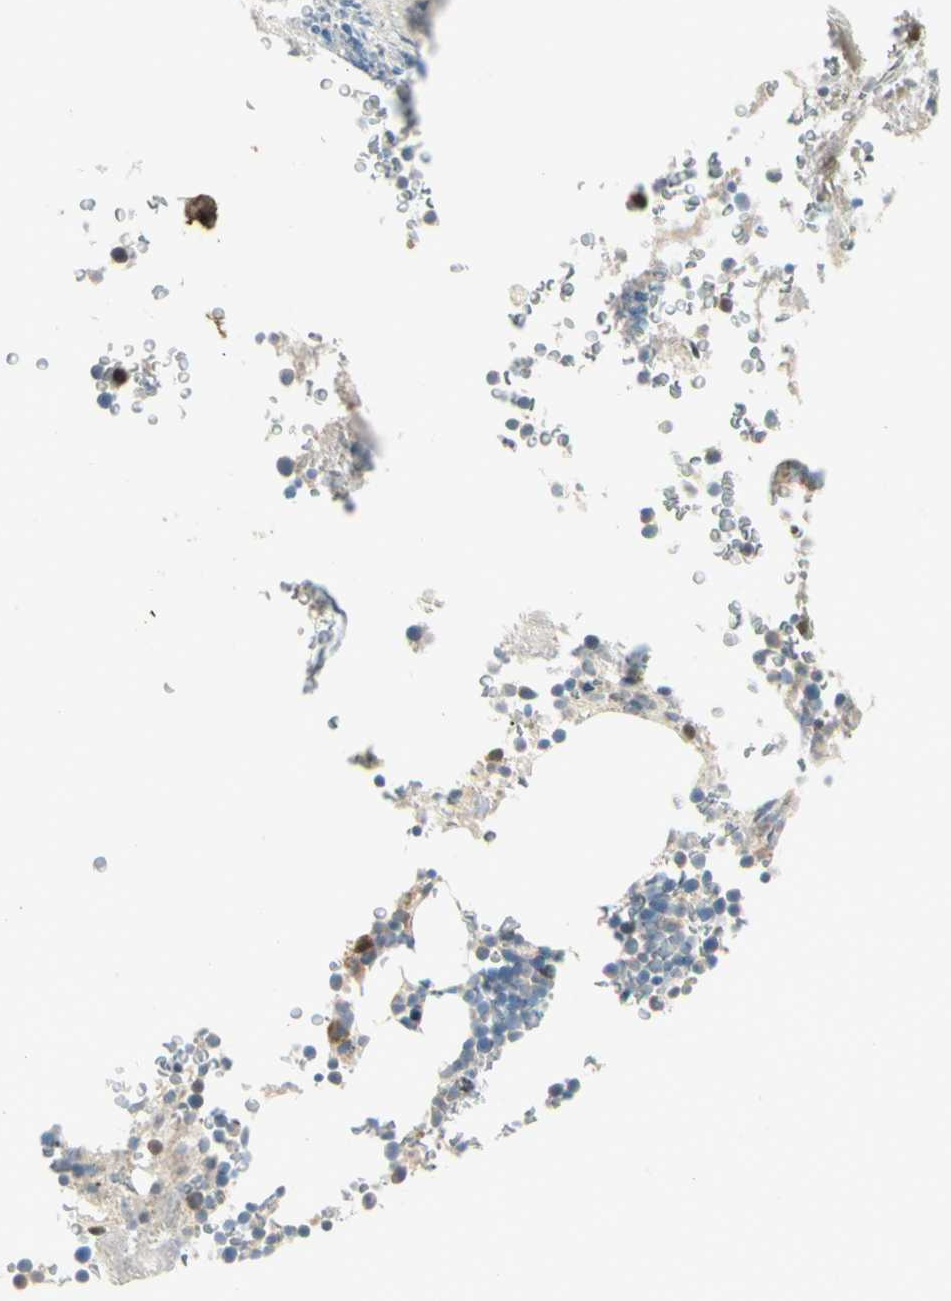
{"staining": {"intensity": "moderate", "quantity": "<25%", "location": "cytoplasmic/membranous"}, "tissue": "bone marrow", "cell_type": "Hematopoietic cells", "image_type": "normal", "snomed": [{"axis": "morphology", "description": "Normal tissue, NOS"}, {"axis": "topography", "description": "Bone marrow"}], "caption": "Hematopoietic cells show moderate cytoplasmic/membranous positivity in about <25% of cells in benign bone marrow.", "gene": "CDH6", "patient": {"sex": "male"}}